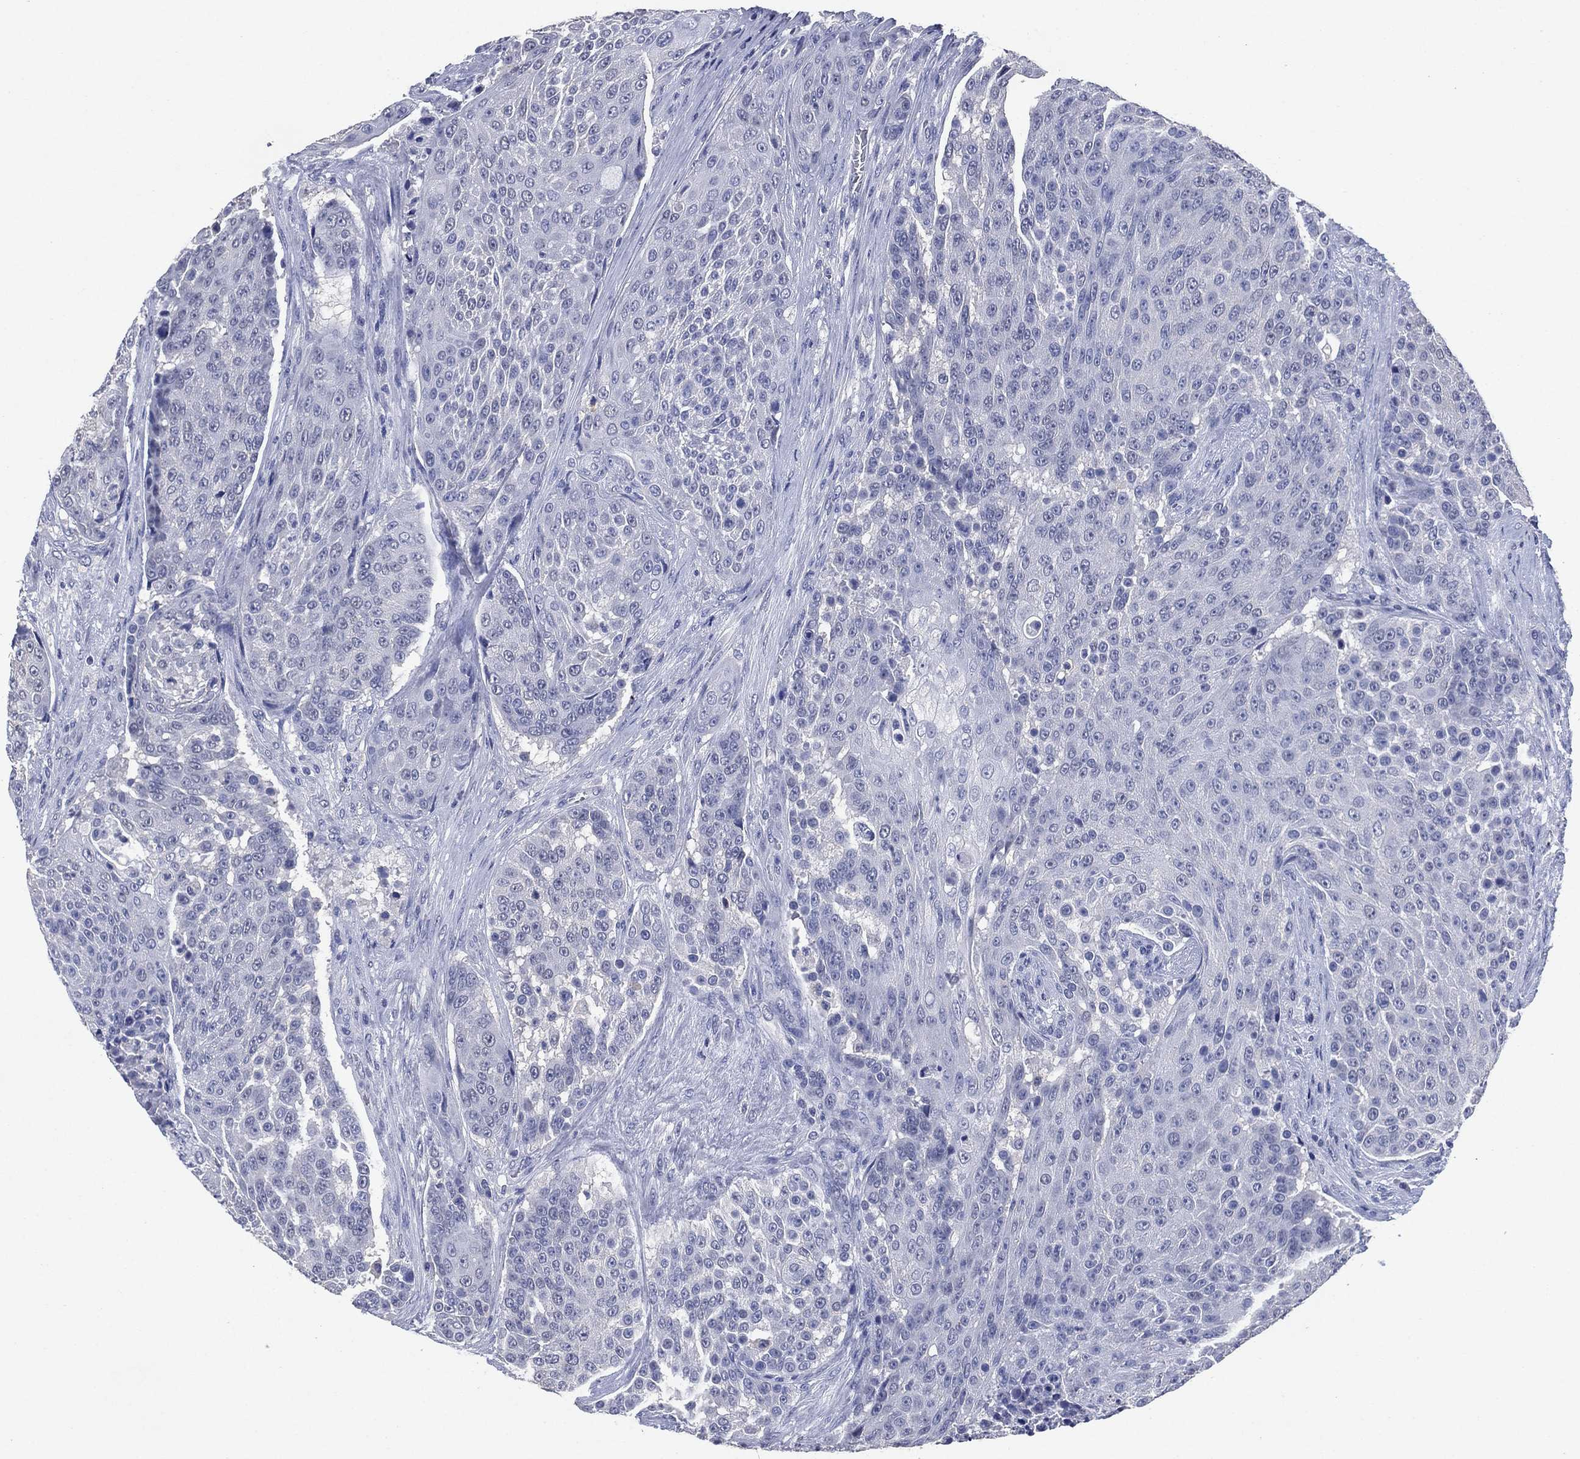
{"staining": {"intensity": "negative", "quantity": "none", "location": "none"}, "tissue": "urothelial cancer", "cell_type": "Tumor cells", "image_type": "cancer", "snomed": [{"axis": "morphology", "description": "Urothelial carcinoma, High grade"}, {"axis": "topography", "description": "Urinary bladder"}], "caption": "Image shows no protein expression in tumor cells of urothelial carcinoma (high-grade) tissue.", "gene": "FSCN2", "patient": {"sex": "female", "age": 63}}